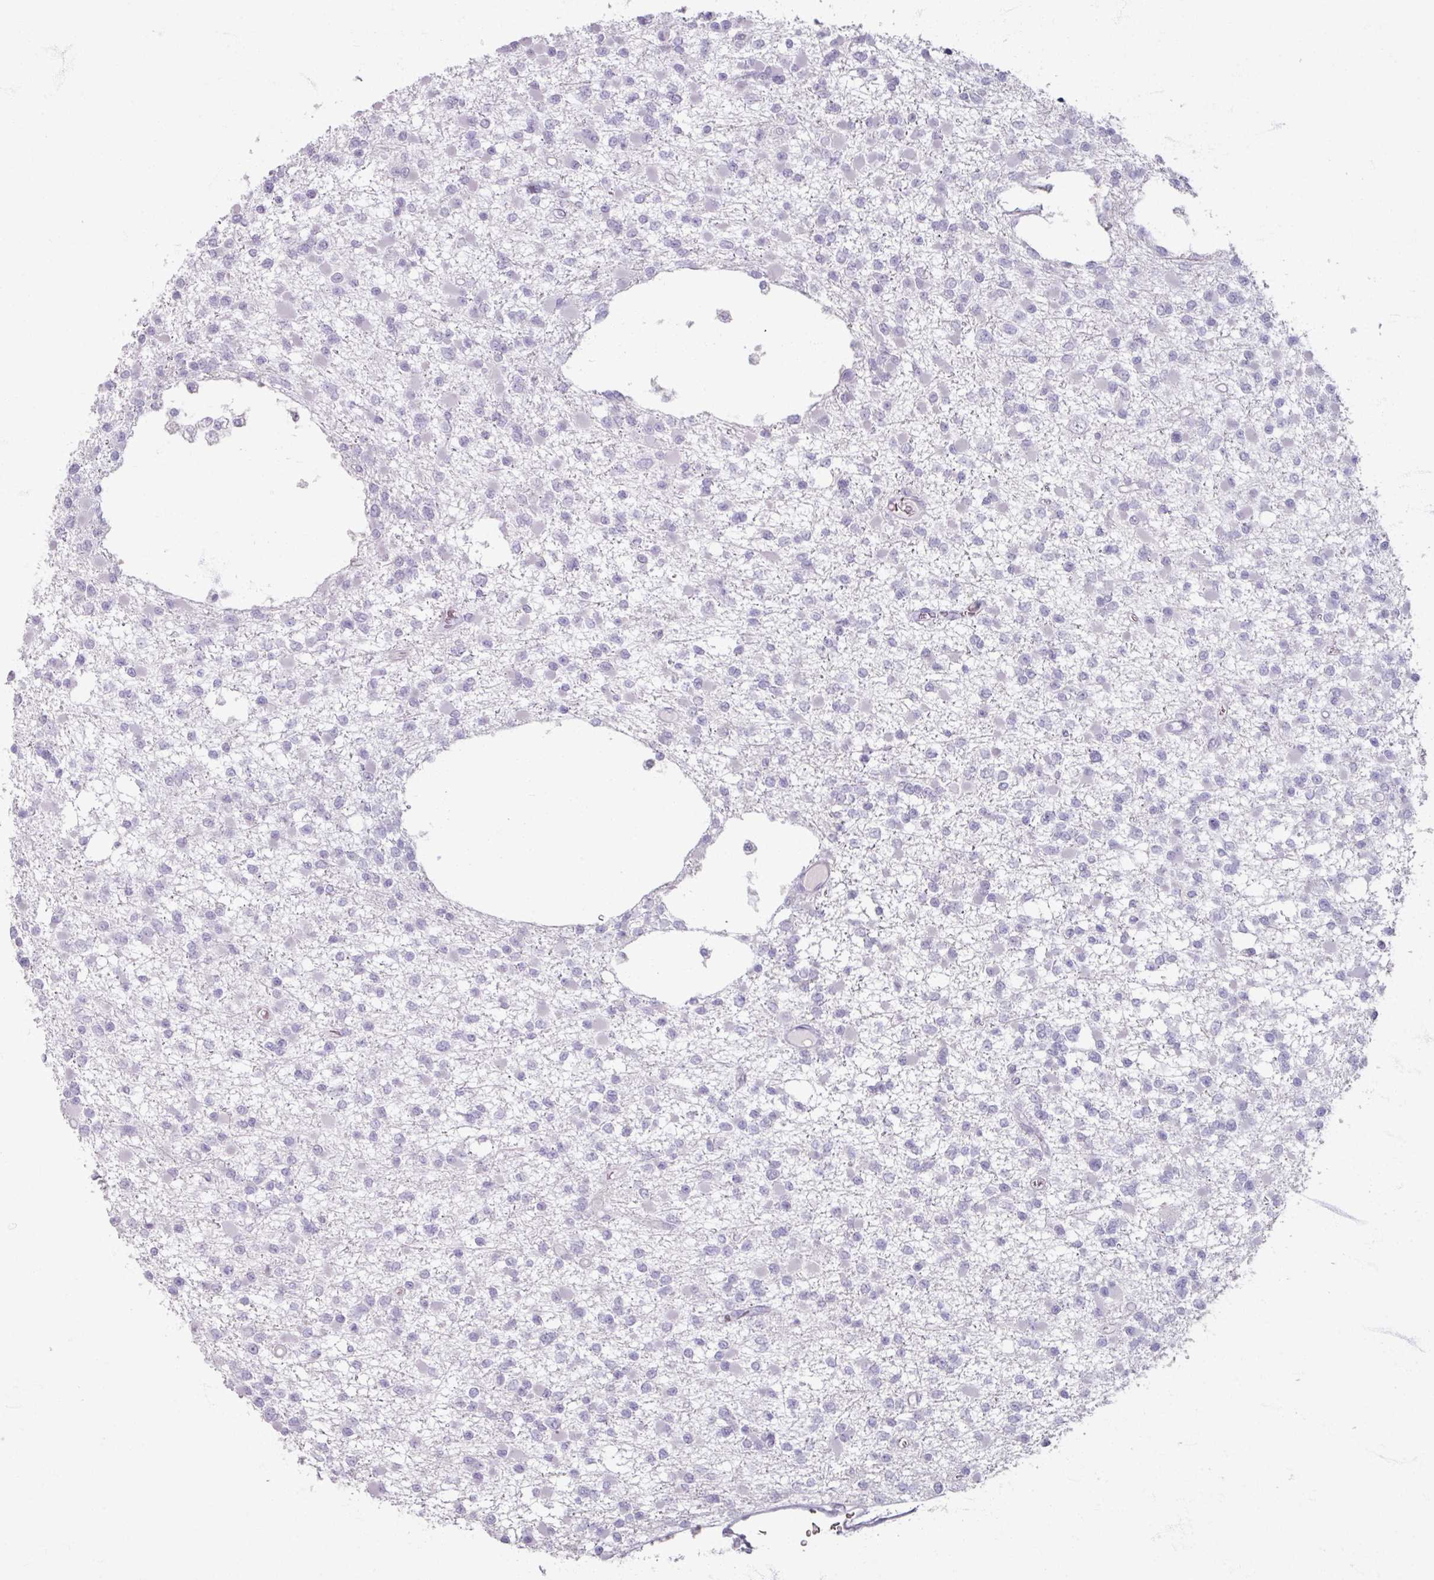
{"staining": {"intensity": "negative", "quantity": "none", "location": "none"}, "tissue": "glioma", "cell_type": "Tumor cells", "image_type": "cancer", "snomed": [{"axis": "morphology", "description": "Glioma, malignant, Low grade"}, {"axis": "topography", "description": "Brain"}], "caption": "An immunohistochemistry histopathology image of glioma is shown. There is no staining in tumor cells of glioma.", "gene": "PTPRC", "patient": {"sex": "female", "age": 22}}